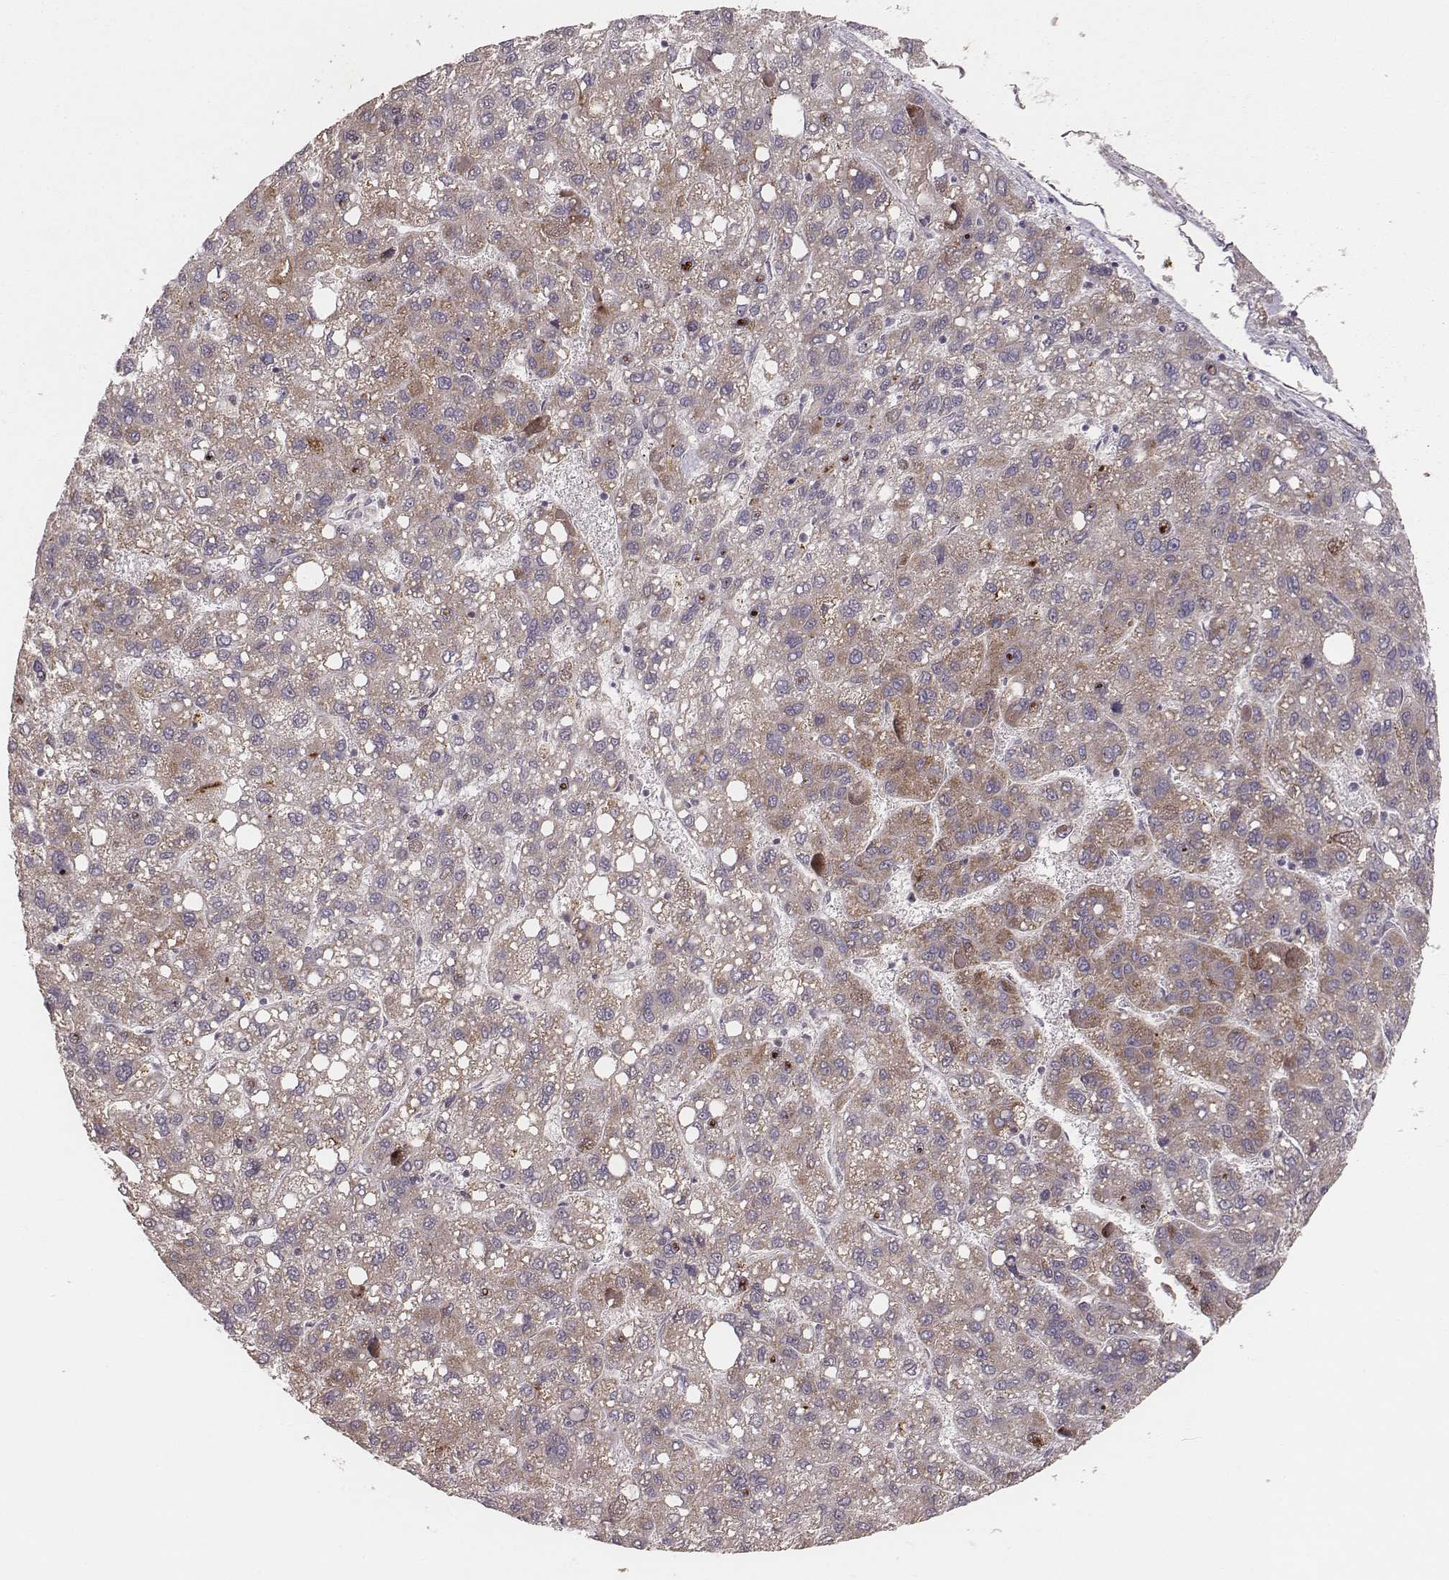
{"staining": {"intensity": "moderate", "quantity": ">75%", "location": "cytoplasmic/membranous"}, "tissue": "liver cancer", "cell_type": "Tumor cells", "image_type": "cancer", "snomed": [{"axis": "morphology", "description": "Carcinoma, Hepatocellular, NOS"}, {"axis": "topography", "description": "Liver"}], "caption": "Human liver cancer stained with a protein marker displays moderate staining in tumor cells.", "gene": "TUFM", "patient": {"sex": "female", "age": 82}}